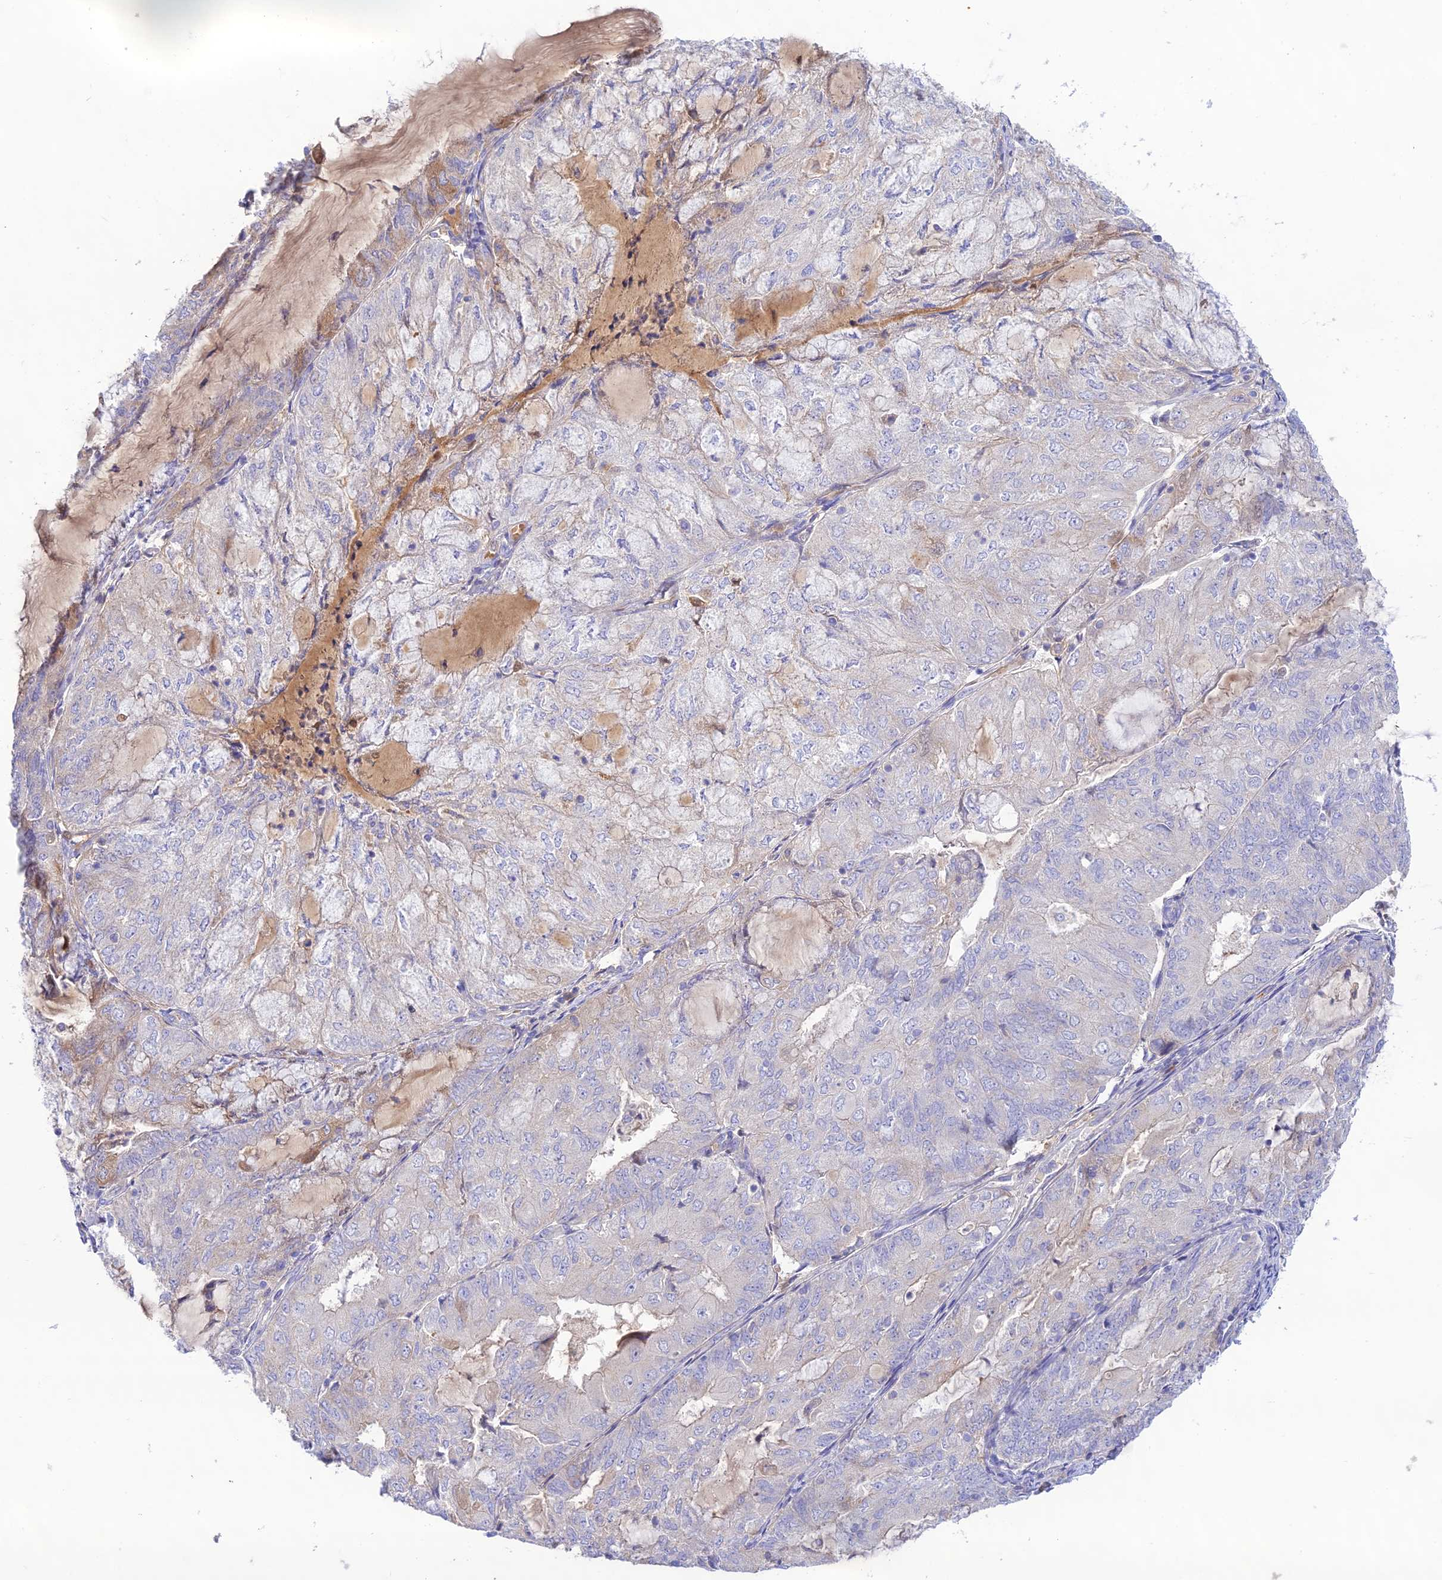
{"staining": {"intensity": "negative", "quantity": "none", "location": "none"}, "tissue": "endometrial cancer", "cell_type": "Tumor cells", "image_type": "cancer", "snomed": [{"axis": "morphology", "description": "Adenocarcinoma, NOS"}, {"axis": "topography", "description": "Endometrium"}], "caption": "Endometrial cancer stained for a protein using immunohistochemistry (IHC) reveals no expression tumor cells.", "gene": "NLRP9", "patient": {"sex": "female", "age": 81}}